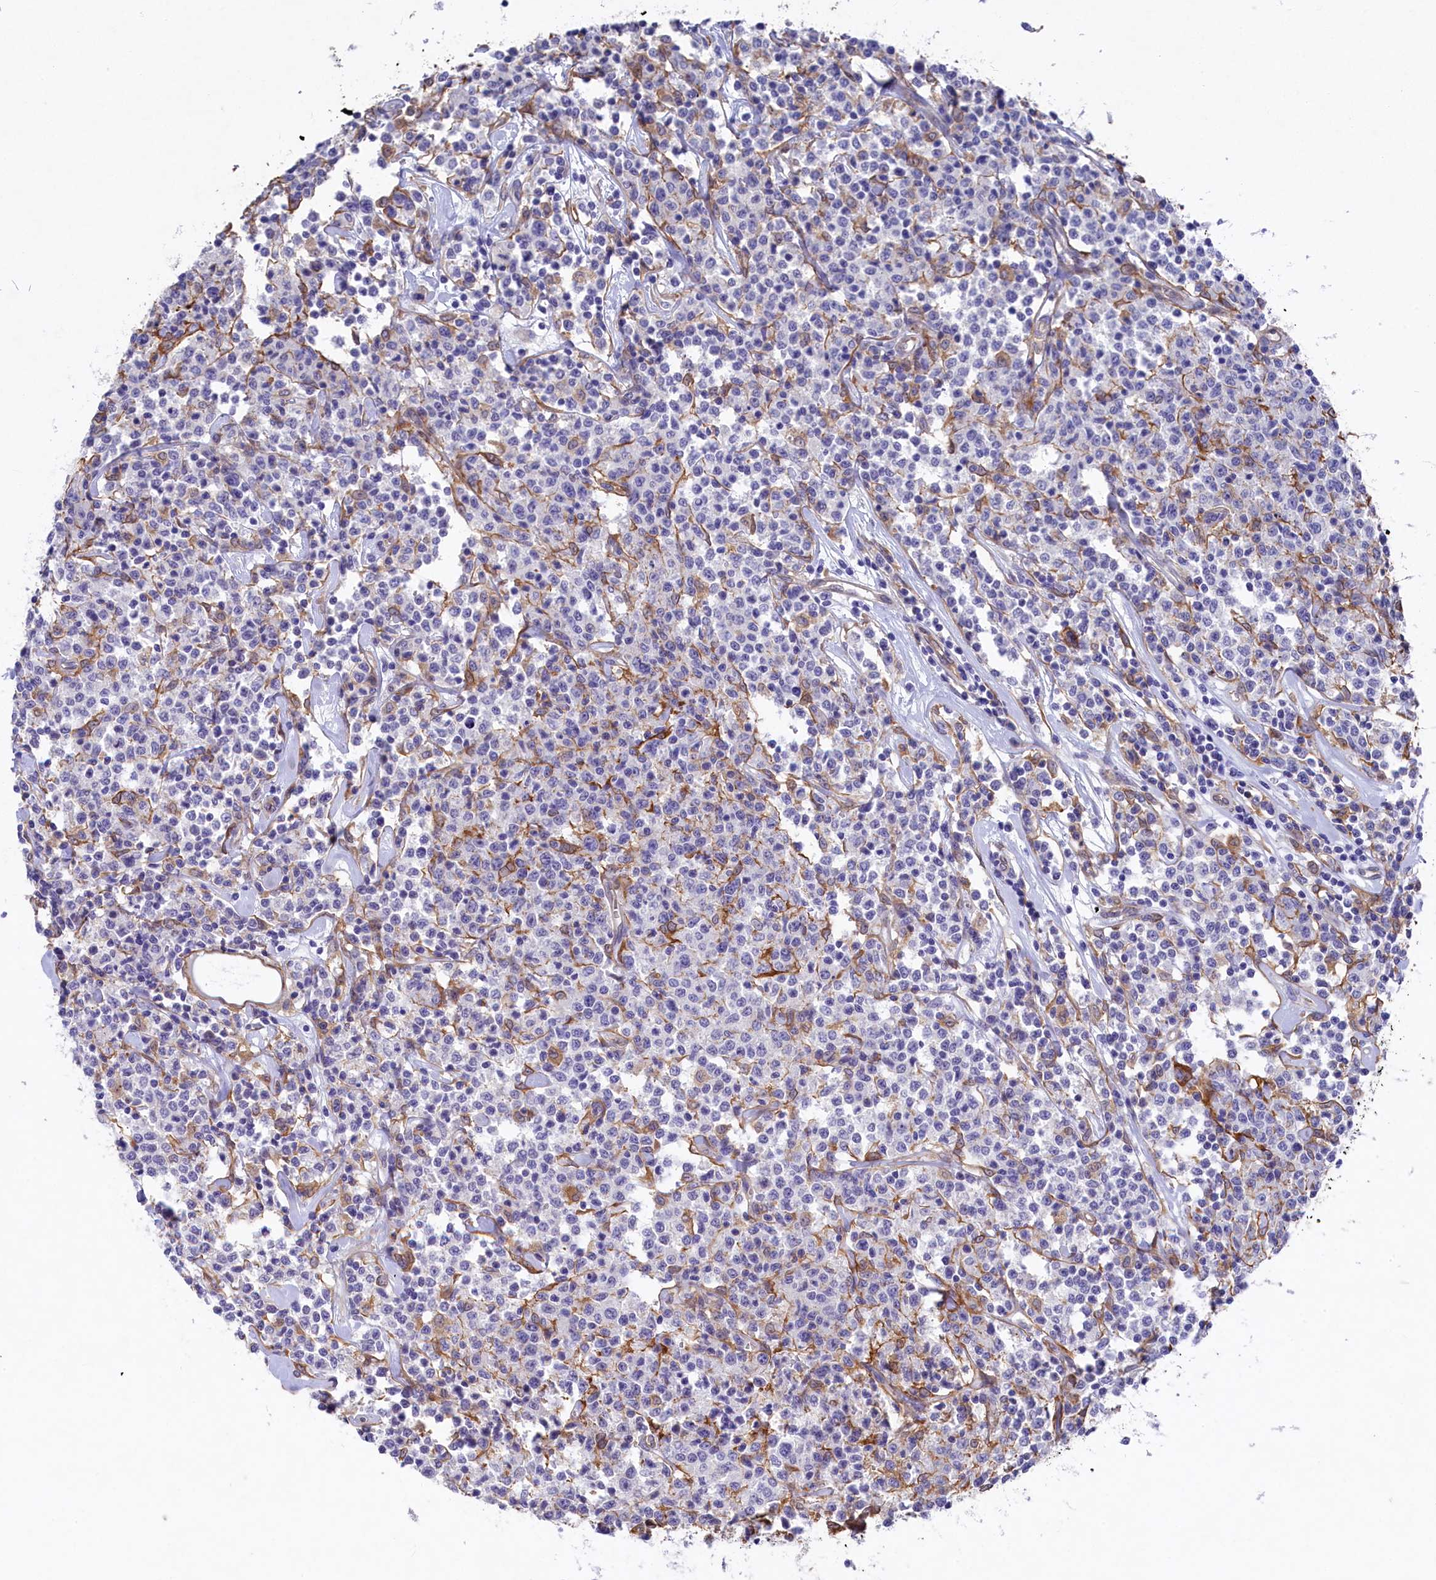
{"staining": {"intensity": "negative", "quantity": "none", "location": "none"}, "tissue": "lymphoma", "cell_type": "Tumor cells", "image_type": "cancer", "snomed": [{"axis": "morphology", "description": "Malignant lymphoma, non-Hodgkin's type, Low grade"}, {"axis": "topography", "description": "Small intestine"}], "caption": "This is an IHC histopathology image of low-grade malignant lymphoma, non-Hodgkin's type. There is no staining in tumor cells.", "gene": "LHFPL4", "patient": {"sex": "female", "age": 59}}